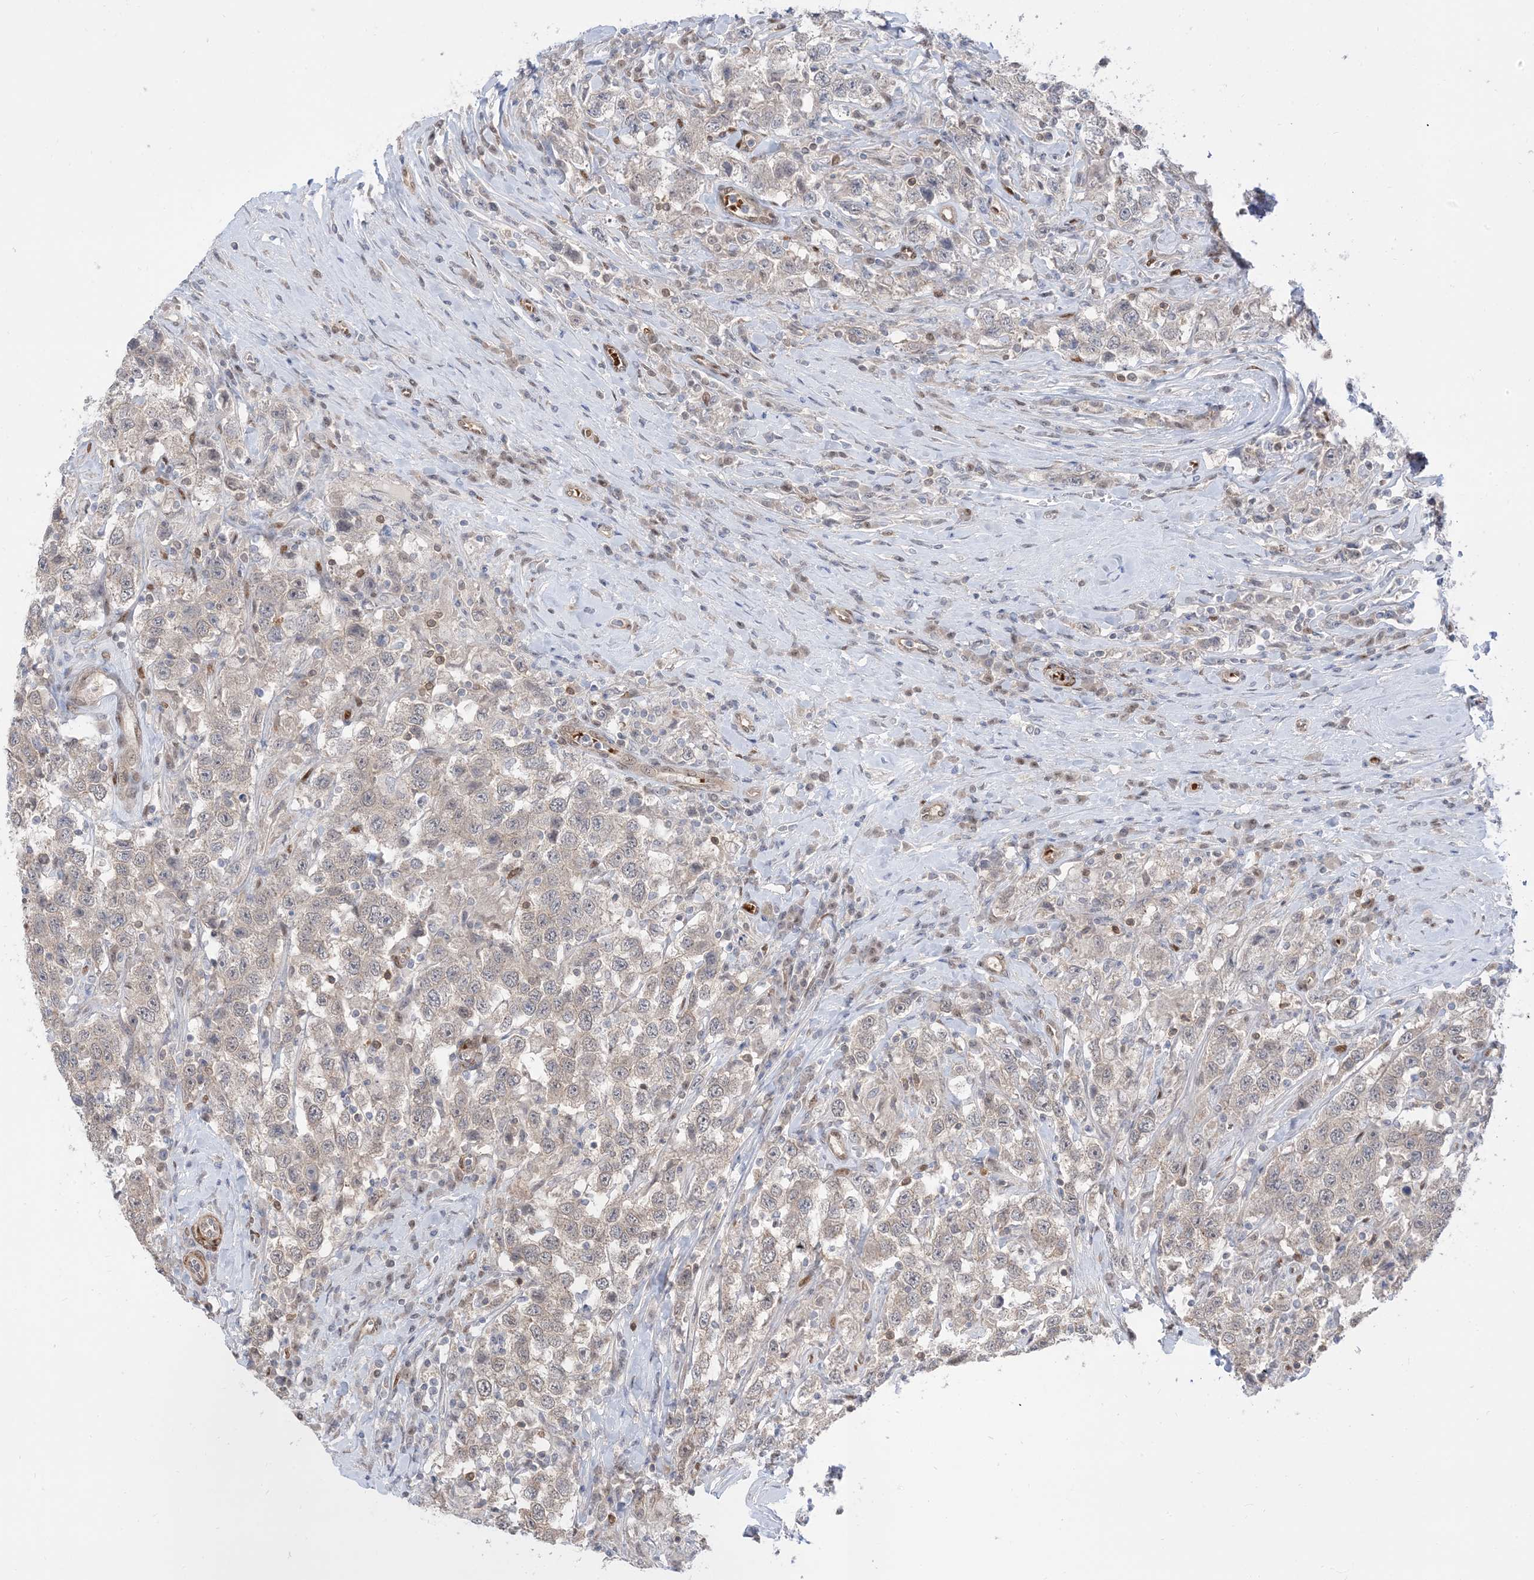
{"staining": {"intensity": "negative", "quantity": "none", "location": "none"}, "tissue": "testis cancer", "cell_type": "Tumor cells", "image_type": "cancer", "snomed": [{"axis": "morphology", "description": "Seminoma, NOS"}, {"axis": "topography", "description": "Testis"}], "caption": "There is no significant expression in tumor cells of testis cancer.", "gene": "RIN1", "patient": {"sex": "male", "age": 41}}